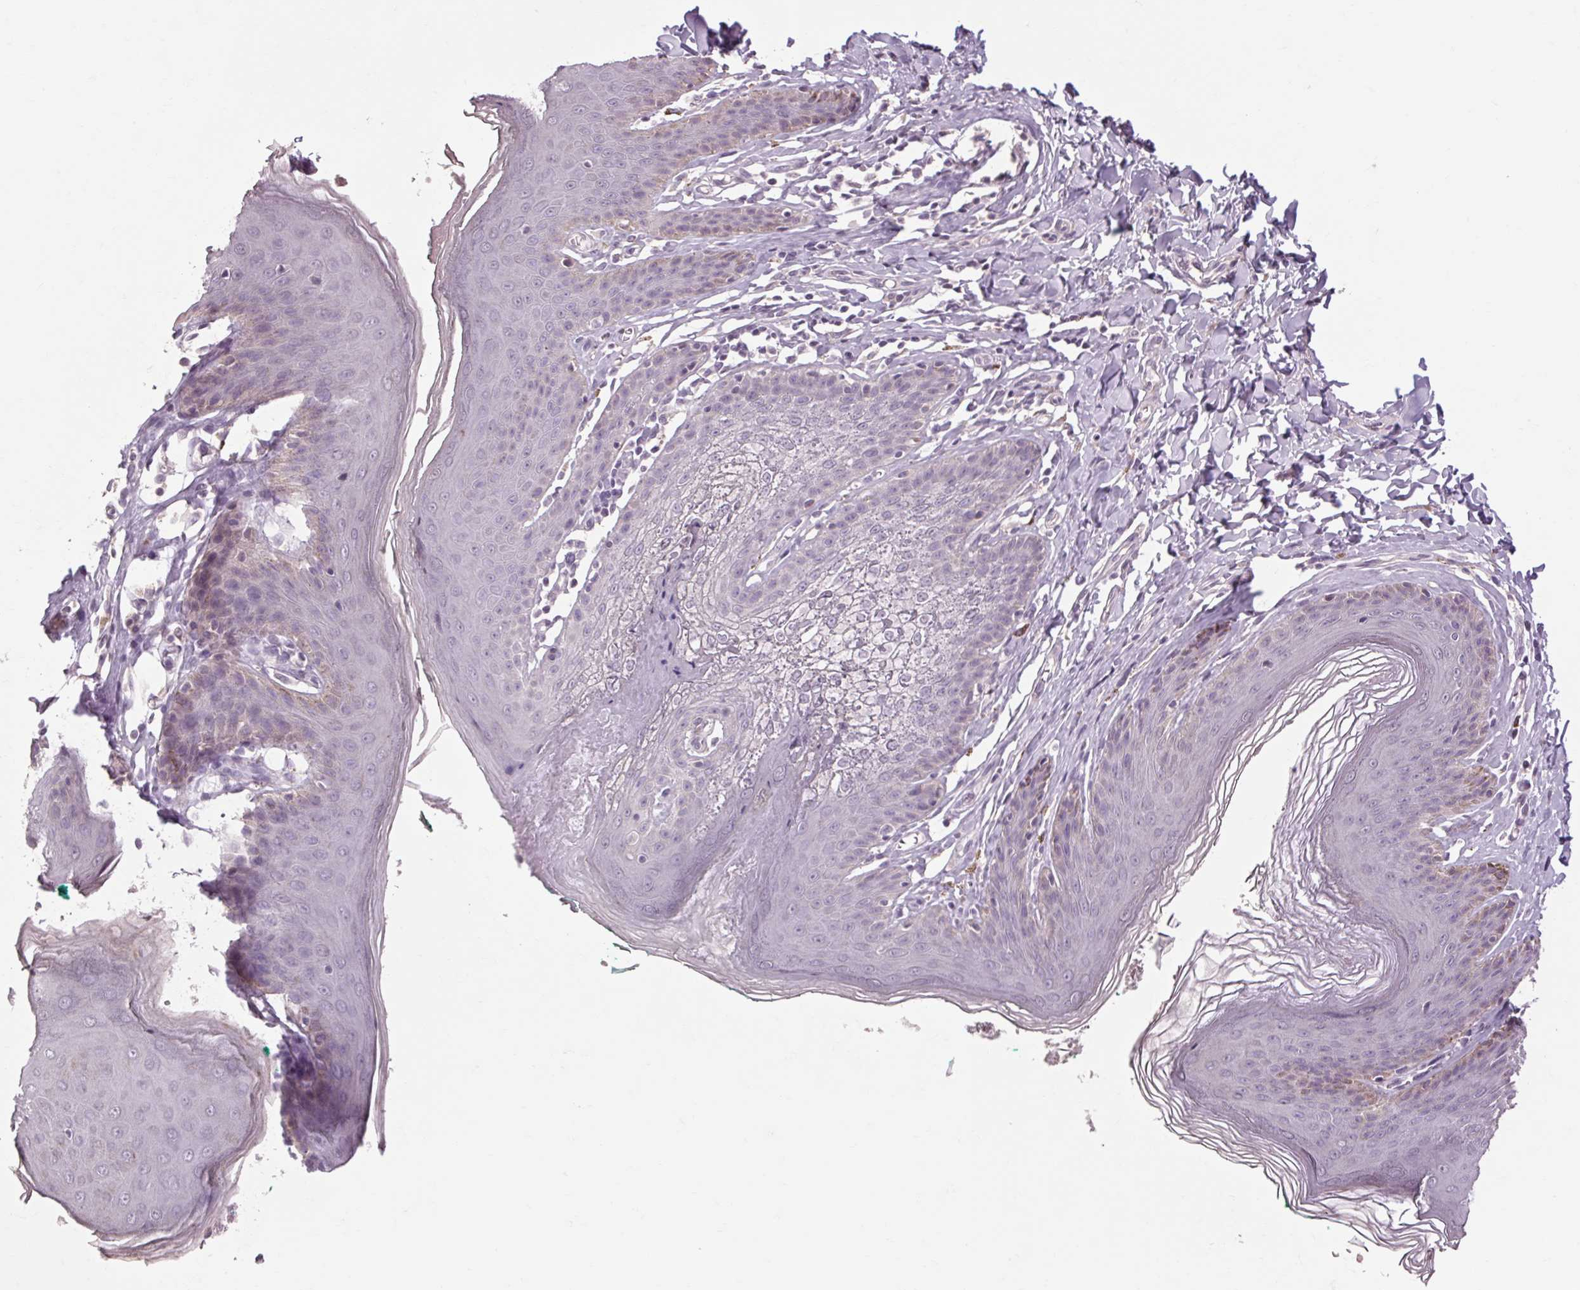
{"staining": {"intensity": "negative", "quantity": "none", "location": "none"}, "tissue": "skin", "cell_type": "Epidermal cells", "image_type": "normal", "snomed": [{"axis": "morphology", "description": "Normal tissue, NOS"}, {"axis": "topography", "description": "Vulva"}, {"axis": "topography", "description": "Peripheral nerve tissue"}], "caption": "Immunohistochemical staining of unremarkable skin demonstrates no significant positivity in epidermal cells. (Stains: DAB (3,3'-diaminobenzidine) immunohistochemistry with hematoxylin counter stain, Microscopy: brightfield microscopy at high magnification).", "gene": "POMC", "patient": {"sex": "female", "age": 66}}